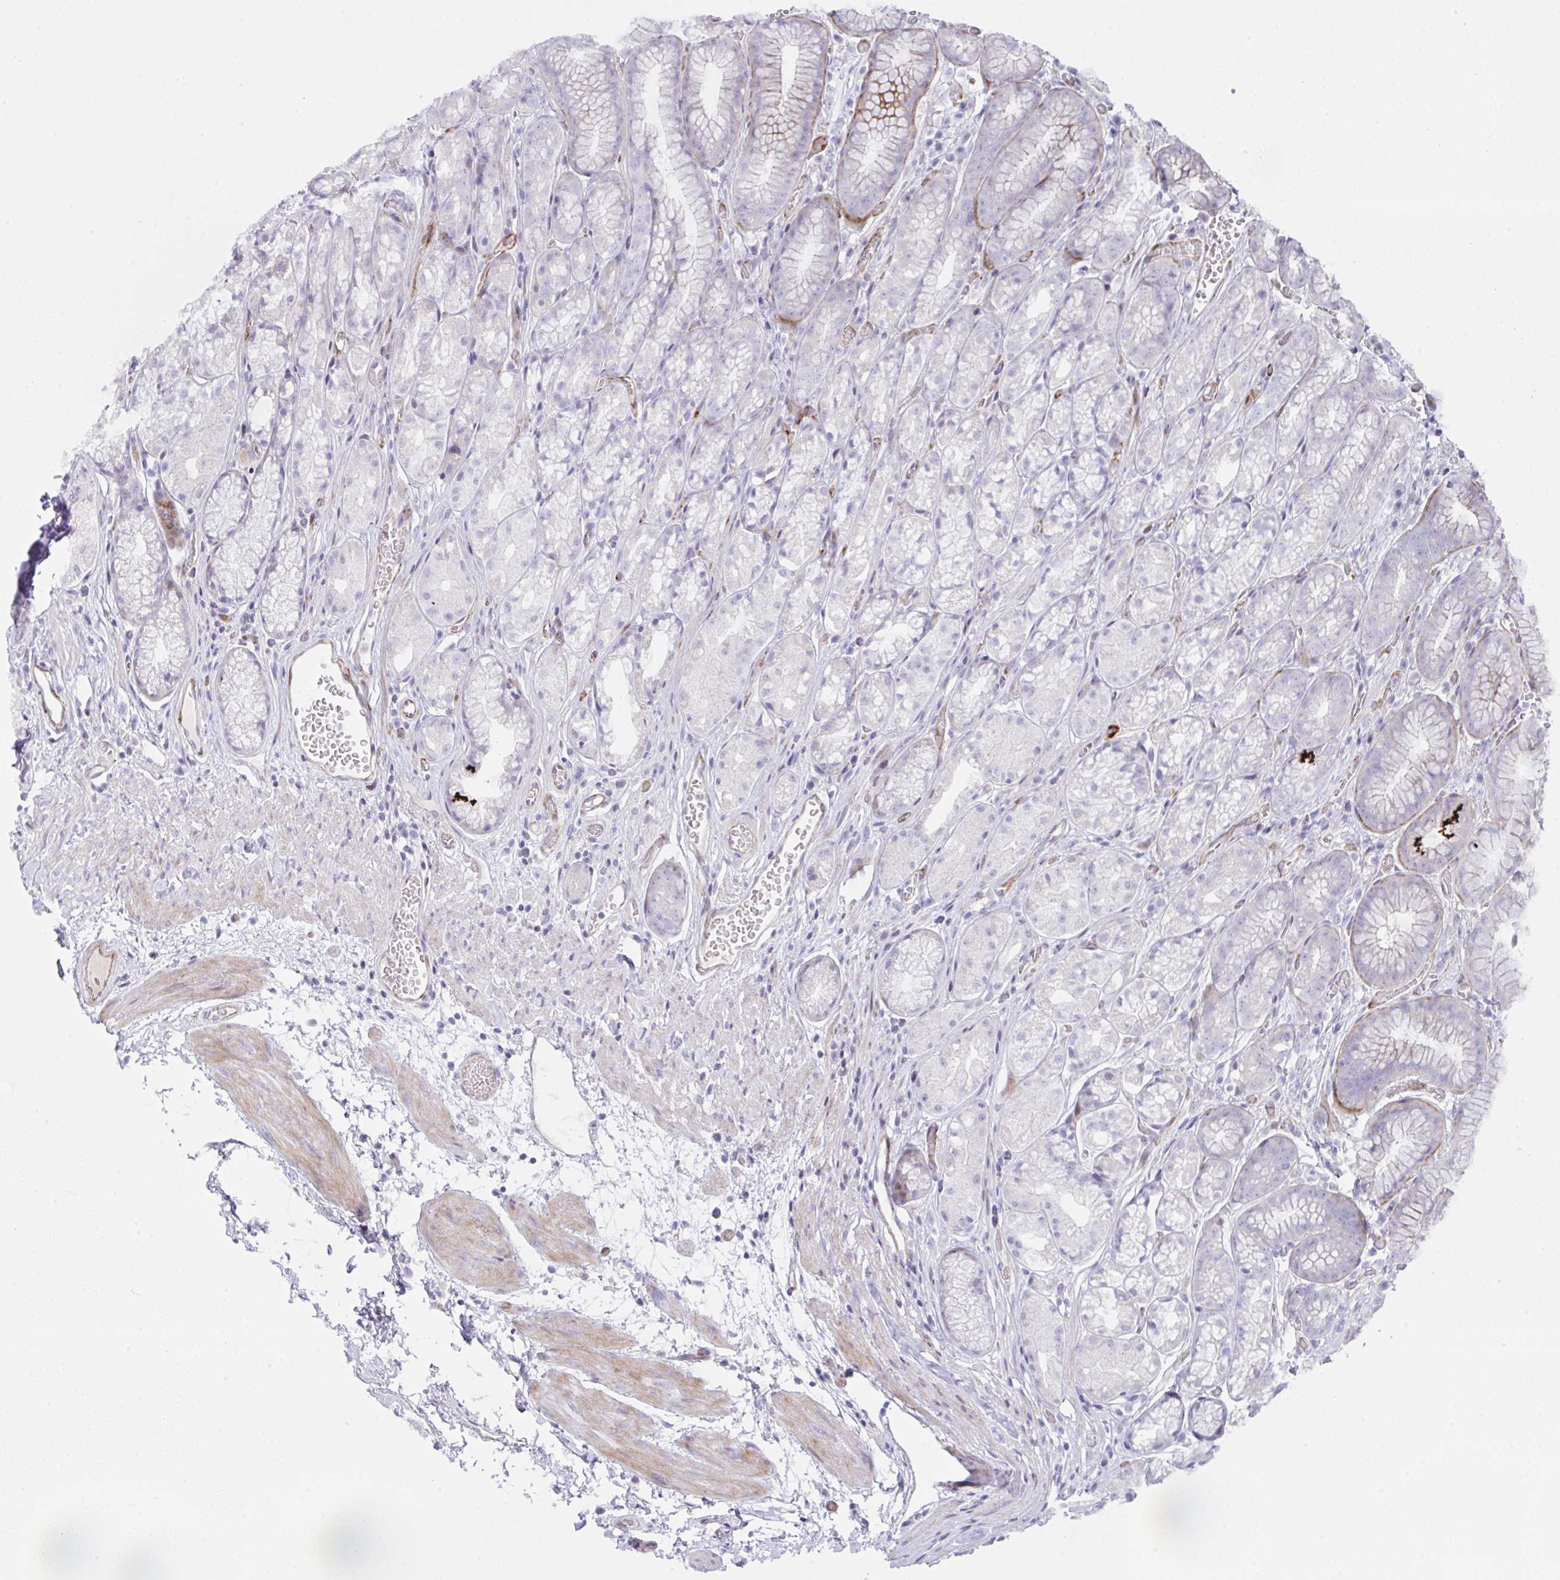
{"staining": {"intensity": "negative", "quantity": "none", "location": "none"}, "tissue": "stomach", "cell_type": "Glandular cells", "image_type": "normal", "snomed": [{"axis": "morphology", "description": "Normal tissue, NOS"}, {"axis": "topography", "description": "Smooth muscle"}, {"axis": "topography", "description": "Stomach"}], "caption": "Stomach was stained to show a protein in brown. There is no significant staining in glandular cells. (DAB immunohistochemistry (IHC), high magnification).", "gene": "ZNF713", "patient": {"sex": "male", "age": 70}}